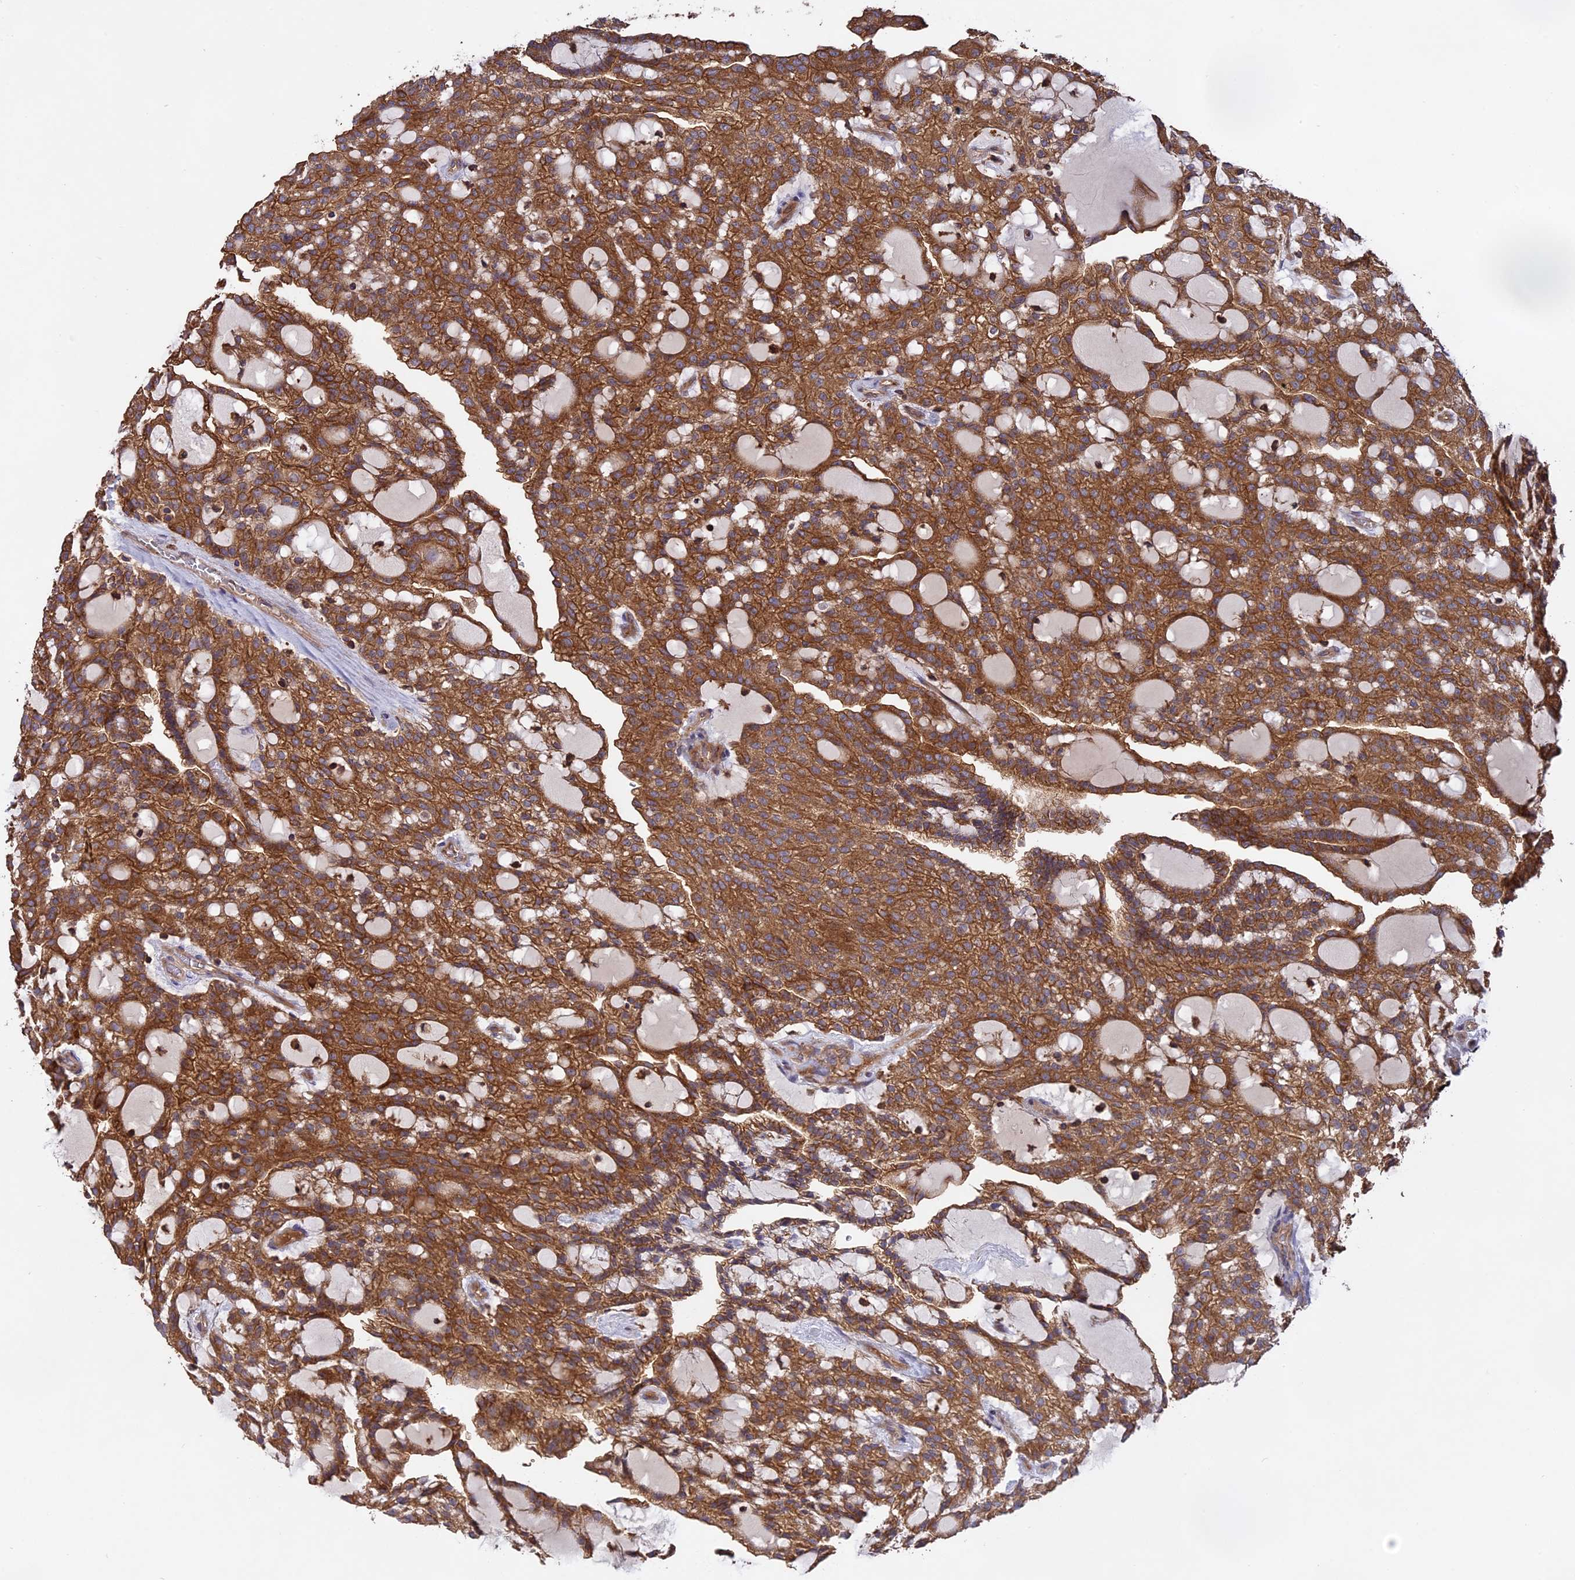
{"staining": {"intensity": "strong", "quantity": ">75%", "location": "cytoplasmic/membranous"}, "tissue": "renal cancer", "cell_type": "Tumor cells", "image_type": "cancer", "snomed": [{"axis": "morphology", "description": "Adenocarcinoma, NOS"}, {"axis": "topography", "description": "Kidney"}], "caption": "The micrograph demonstrates immunohistochemical staining of renal cancer (adenocarcinoma). There is strong cytoplasmic/membranous expression is identified in about >75% of tumor cells.", "gene": "NUDT8", "patient": {"sex": "male", "age": 63}}